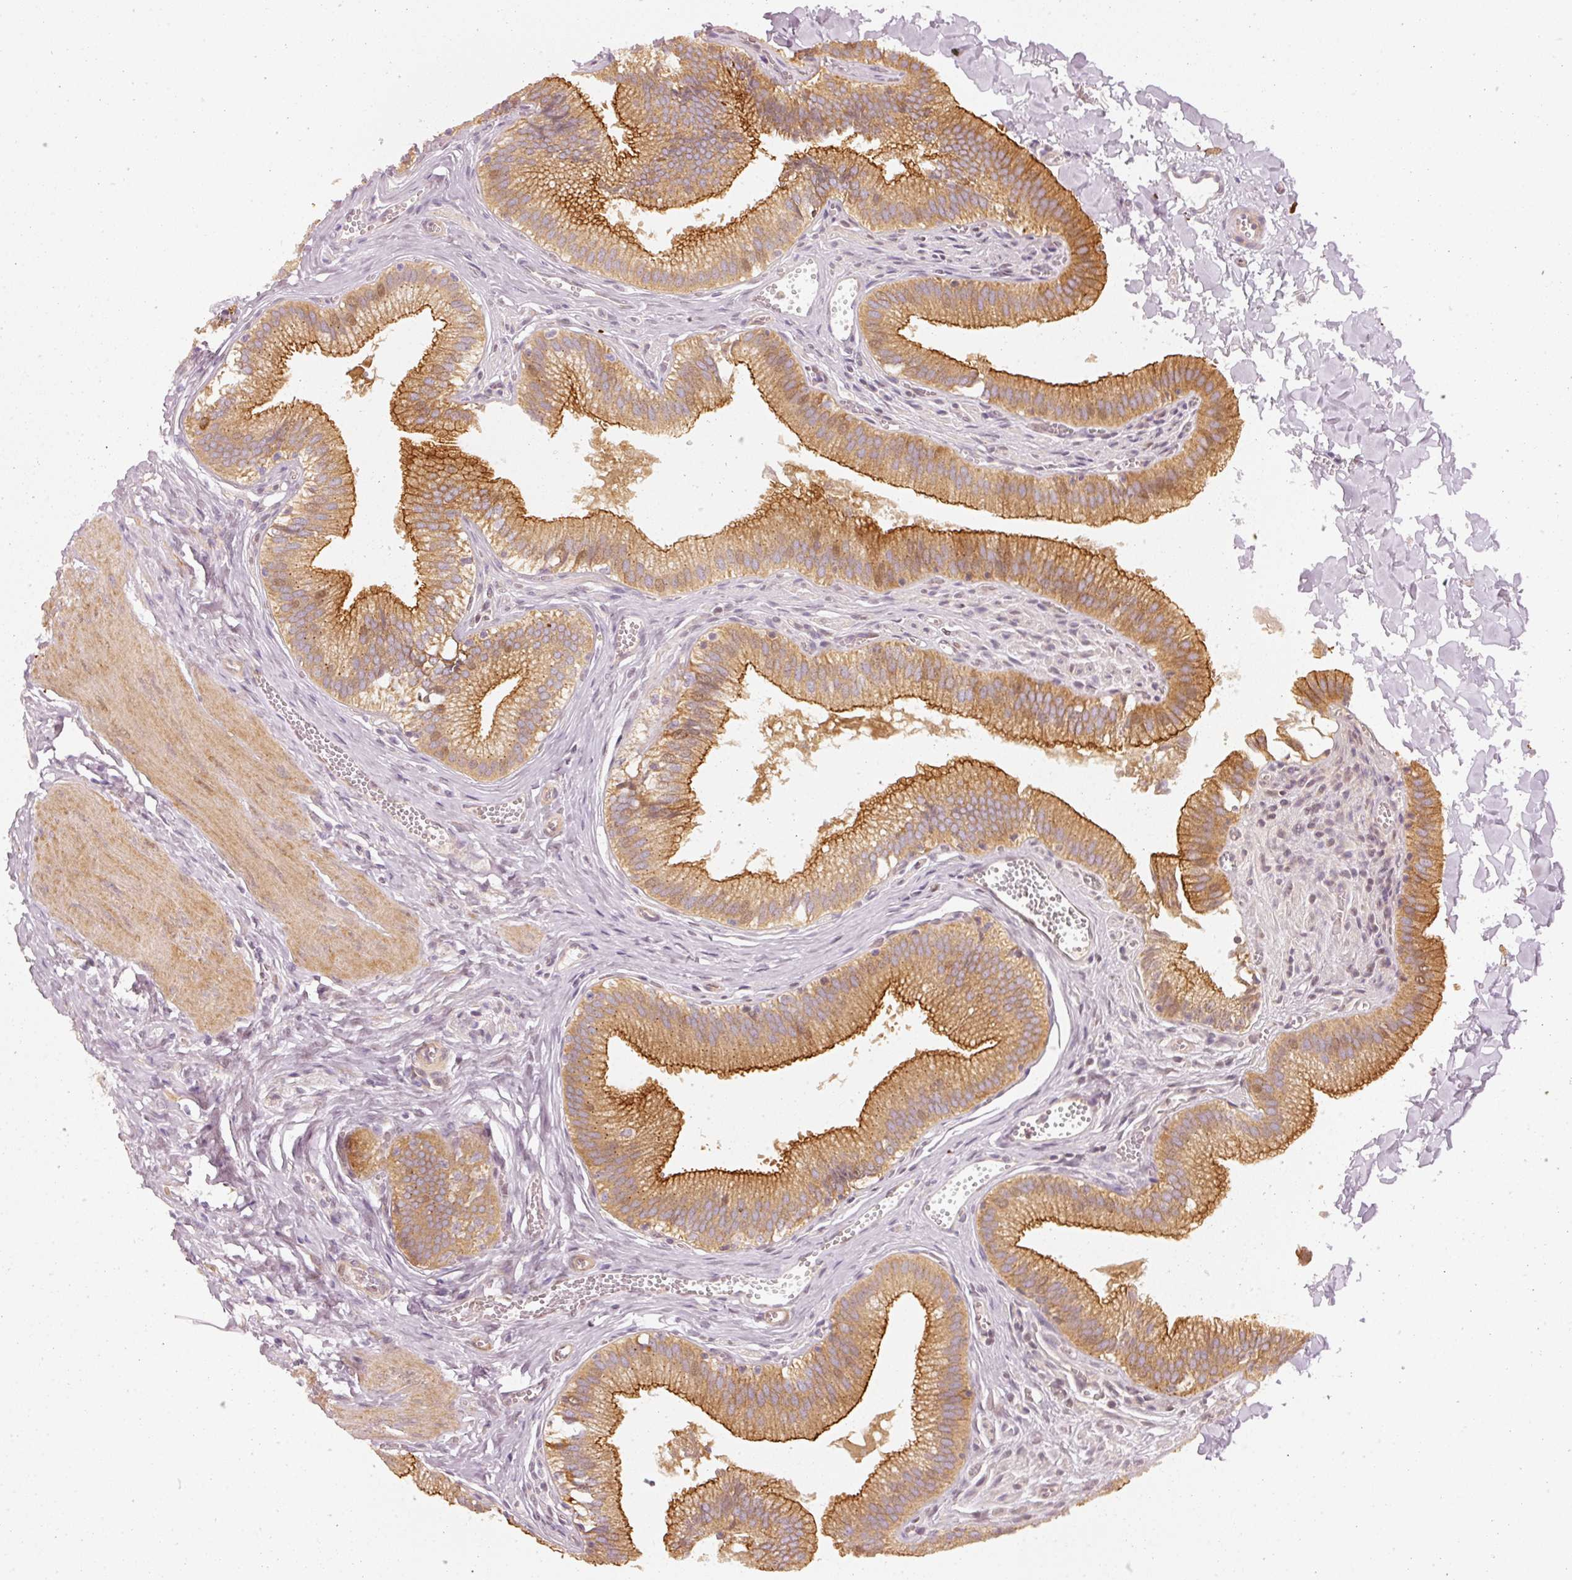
{"staining": {"intensity": "strong", "quantity": ">75%", "location": "cytoplasmic/membranous"}, "tissue": "gallbladder", "cell_type": "Glandular cells", "image_type": "normal", "snomed": [{"axis": "morphology", "description": "Normal tissue, NOS"}, {"axis": "topography", "description": "Gallbladder"}, {"axis": "topography", "description": "Peripheral nerve tissue"}], "caption": "Strong cytoplasmic/membranous protein expression is seen in about >75% of glandular cells in gallbladder. (DAB IHC with brightfield microscopy, high magnification).", "gene": "DAPP1", "patient": {"sex": "male", "age": 17}}